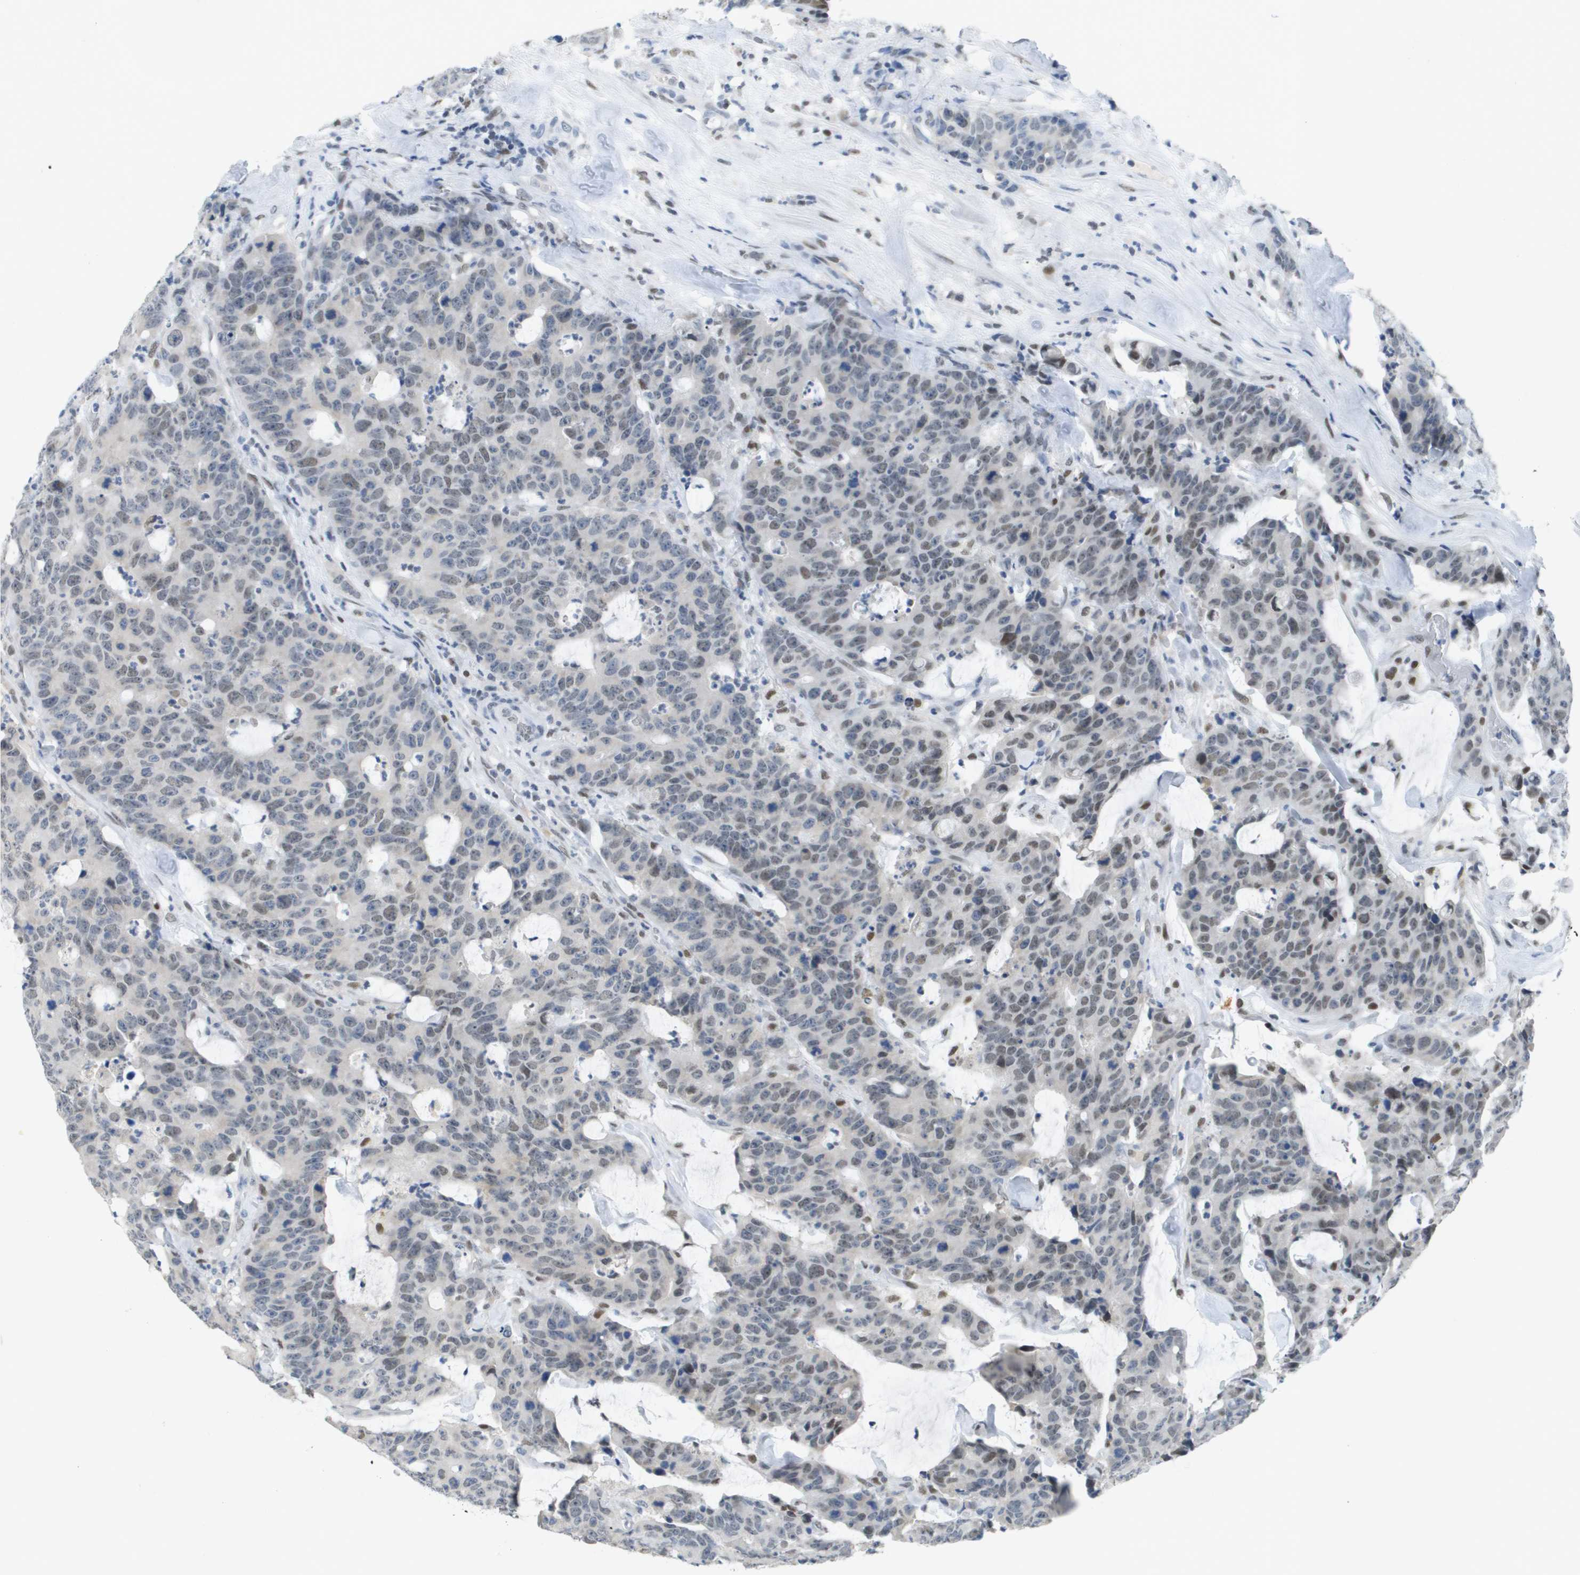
{"staining": {"intensity": "weak", "quantity": "25%-75%", "location": "nuclear"}, "tissue": "colorectal cancer", "cell_type": "Tumor cells", "image_type": "cancer", "snomed": [{"axis": "morphology", "description": "Adenocarcinoma, NOS"}, {"axis": "topography", "description": "Colon"}], "caption": "Adenocarcinoma (colorectal) stained for a protein (brown) displays weak nuclear positive positivity in approximately 25%-75% of tumor cells.", "gene": "TP53RK", "patient": {"sex": "female", "age": 86}}